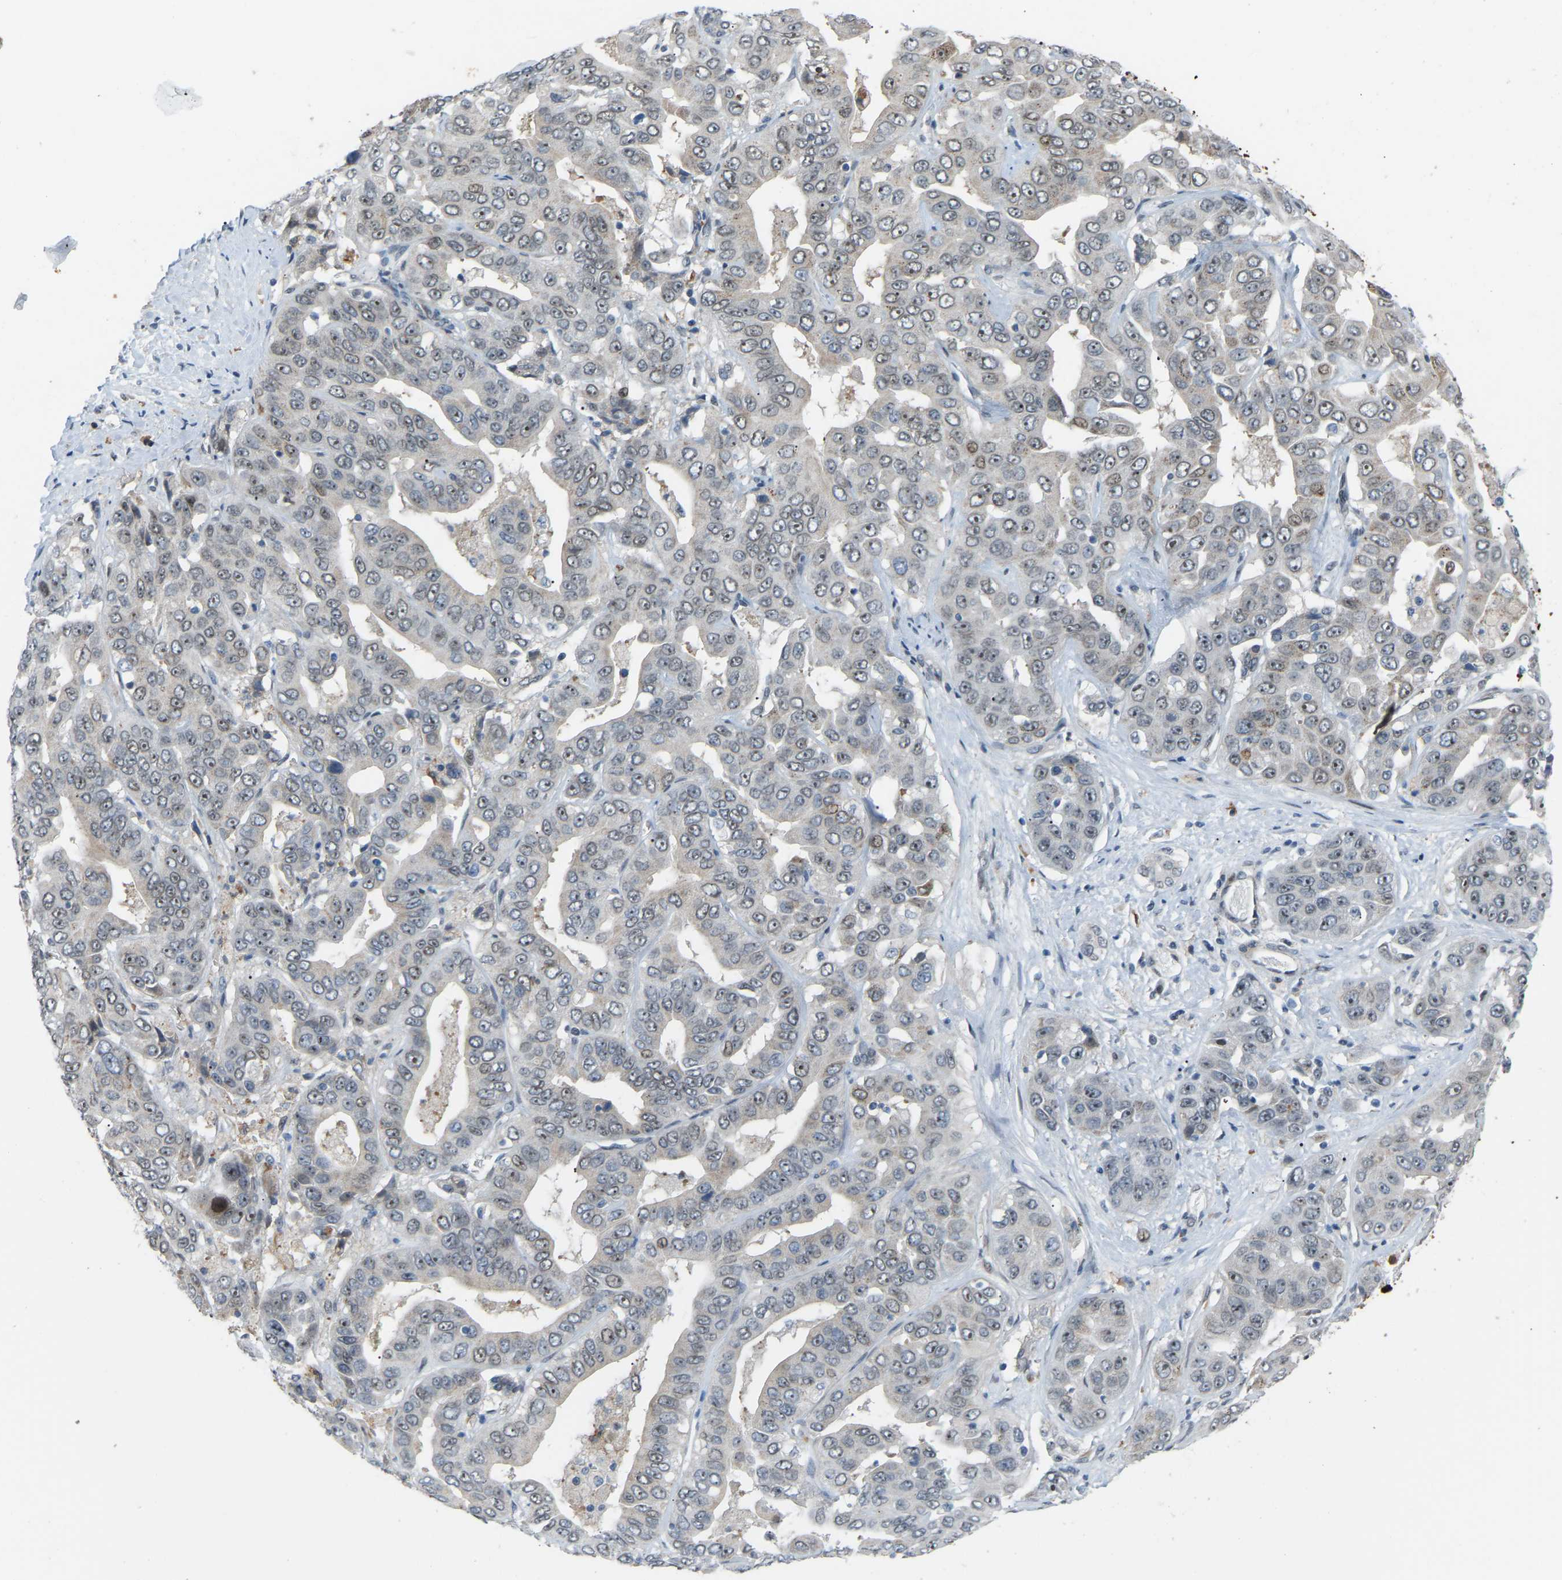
{"staining": {"intensity": "weak", "quantity": "25%-75%", "location": "nuclear"}, "tissue": "liver cancer", "cell_type": "Tumor cells", "image_type": "cancer", "snomed": [{"axis": "morphology", "description": "Cholangiocarcinoma"}, {"axis": "topography", "description": "Liver"}], "caption": "A photomicrograph showing weak nuclear staining in about 25%-75% of tumor cells in cholangiocarcinoma (liver), as visualized by brown immunohistochemical staining.", "gene": "CROT", "patient": {"sex": "female", "age": 52}}